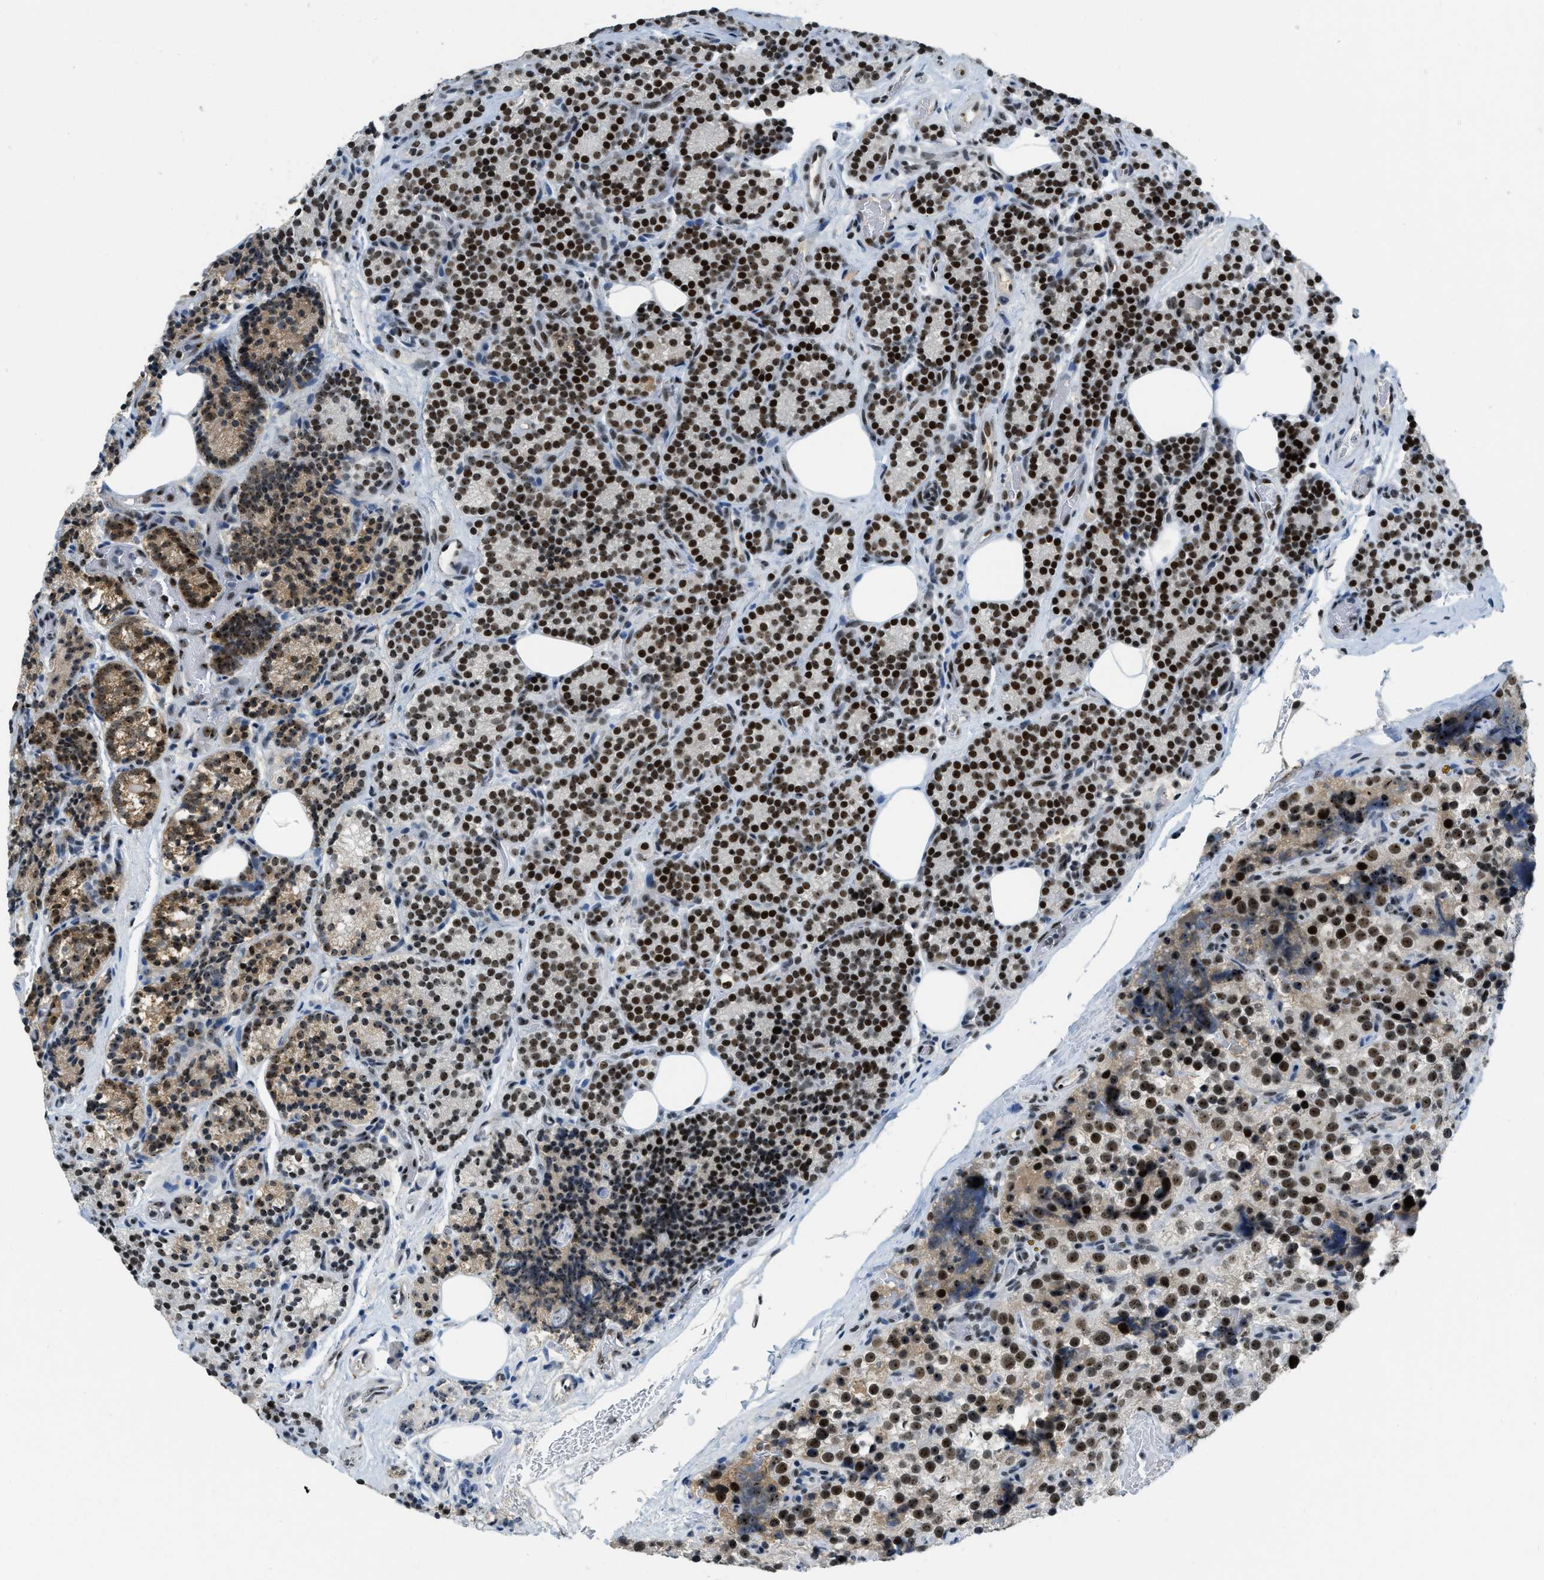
{"staining": {"intensity": "strong", "quantity": ">75%", "location": "nuclear"}, "tissue": "parathyroid gland", "cell_type": "Glandular cells", "image_type": "normal", "snomed": [{"axis": "morphology", "description": "Normal tissue, NOS"}, {"axis": "morphology", "description": "Adenoma, NOS"}, {"axis": "topography", "description": "Parathyroid gland"}], "caption": "Protein analysis of benign parathyroid gland exhibits strong nuclear staining in about >75% of glandular cells.", "gene": "URB1", "patient": {"sex": "female", "age": 51}}